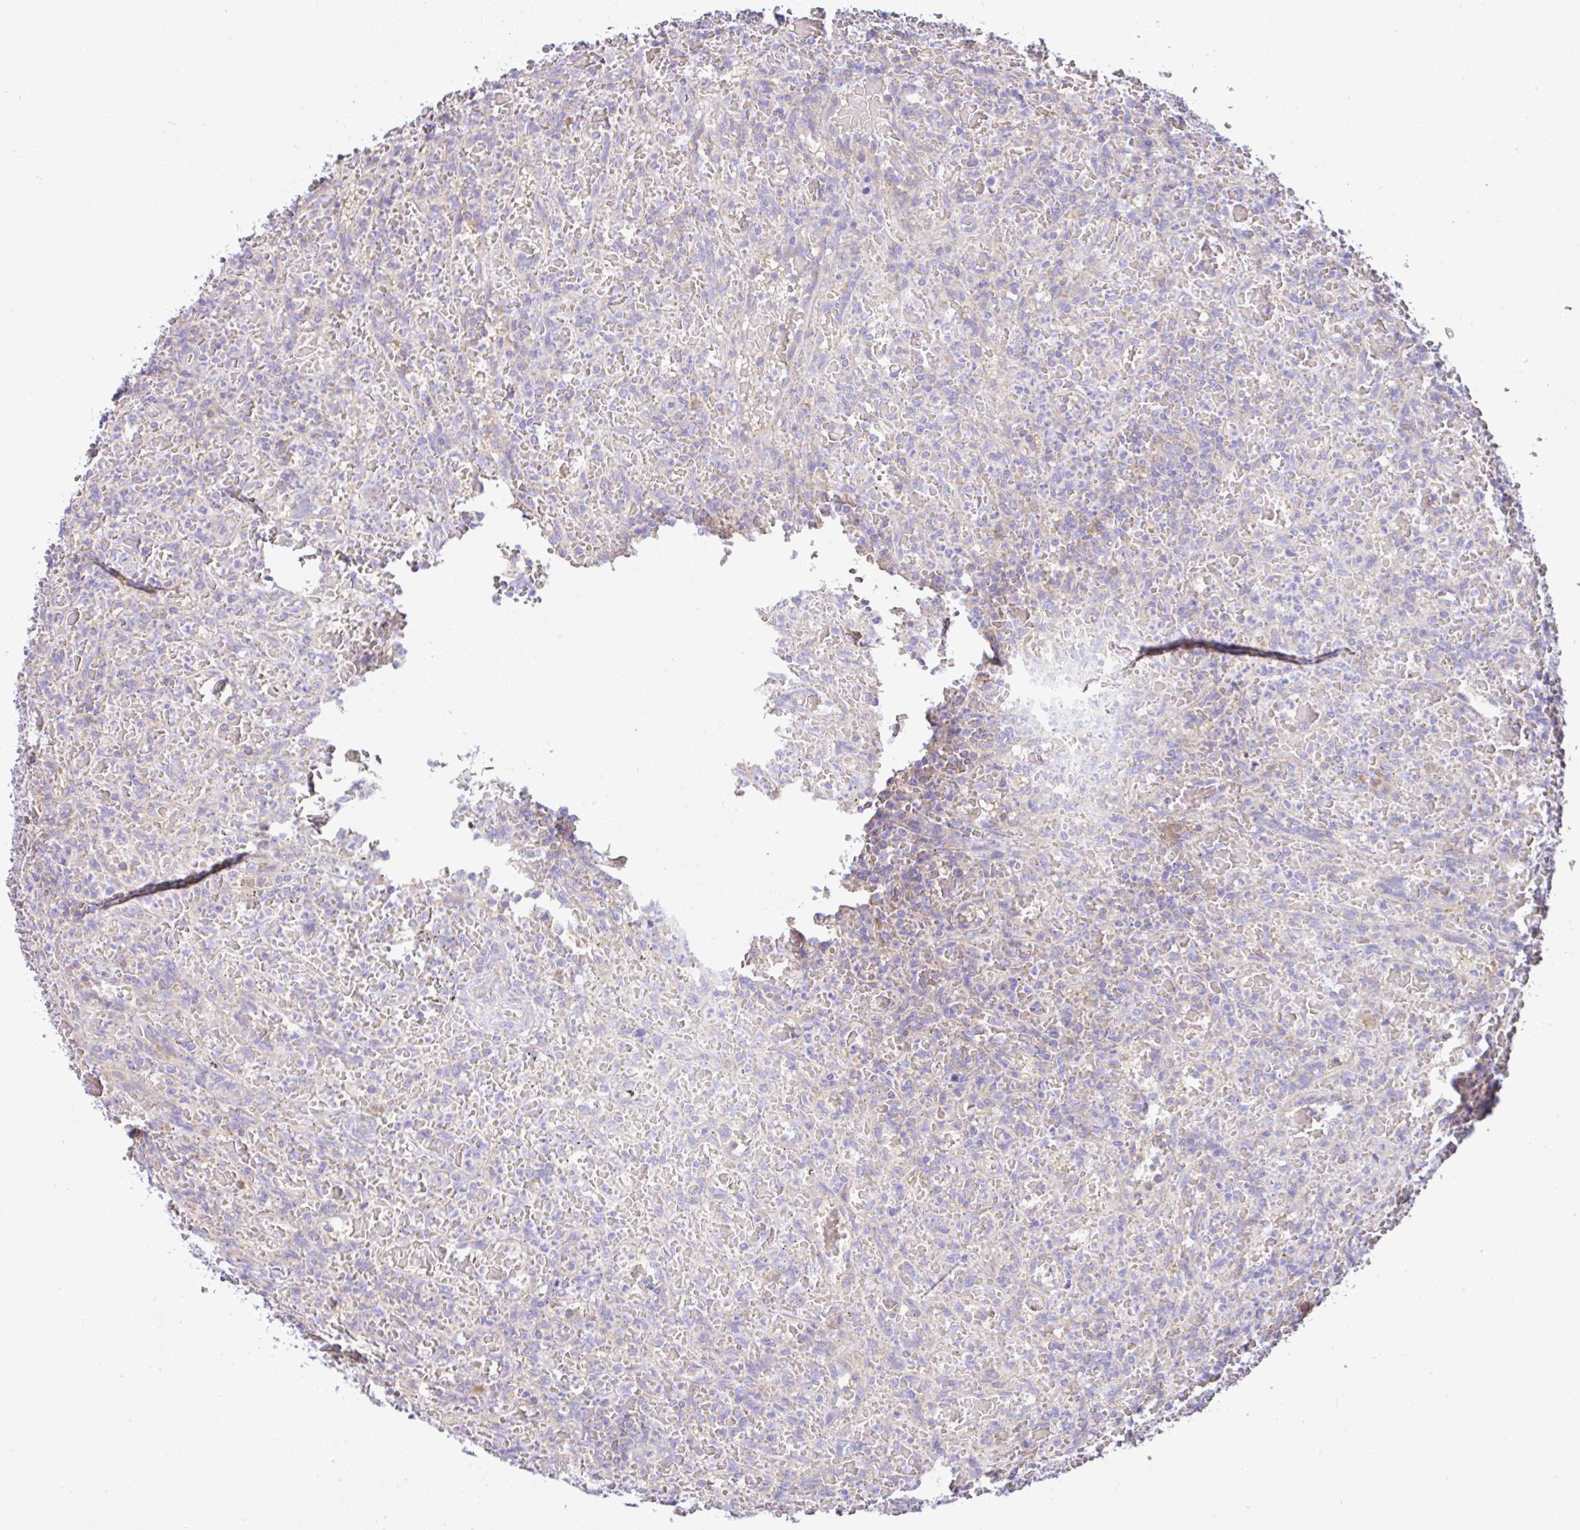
{"staining": {"intensity": "negative", "quantity": "none", "location": "none"}, "tissue": "lymphoma", "cell_type": "Tumor cells", "image_type": "cancer", "snomed": [{"axis": "morphology", "description": "Malignant lymphoma, non-Hodgkin's type, Low grade"}, {"axis": "topography", "description": "Spleen"}], "caption": "Low-grade malignant lymphoma, non-Hodgkin's type was stained to show a protein in brown. There is no significant staining in tumor cells.", "gene": "GFPT2", "patient": {"sex": "female", "age": 64}}